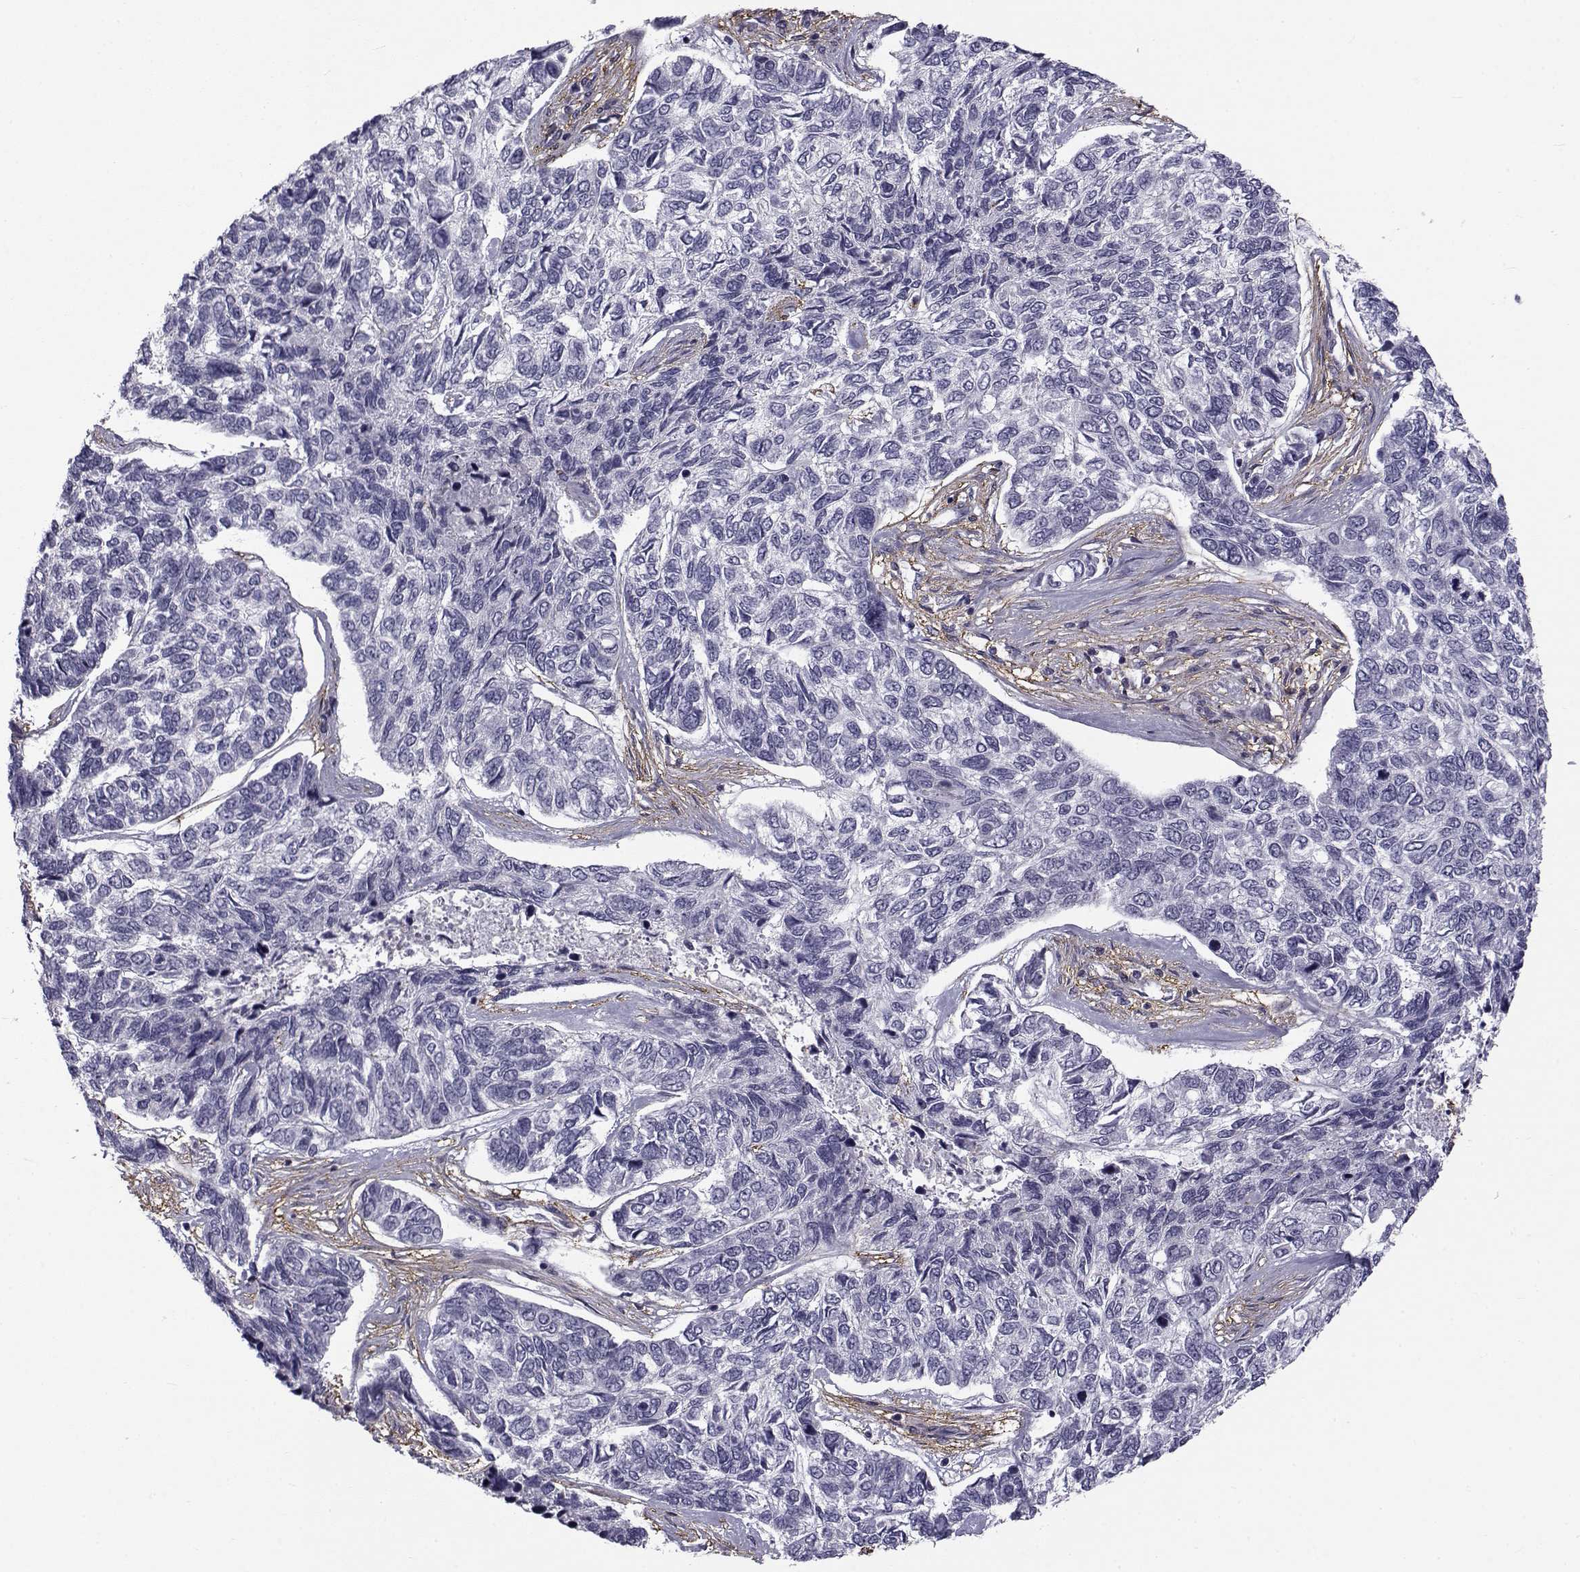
{"staining": {"intensity": "negative", "quantity": "none", "location": "none"}, "tissue": "skin cancer", "cell_type": "Tumor cells", "image_type": "cancer", "snomed": [{"axis": "morphology", "description": "Basal cell carcinoma"}, {"axis": "topography", "description": "Skin"}], "caption": "Image shows no significant protein staining in tumor cells of skin cancer. (Brightfield microscopy of DAB (3,3'-diaminobenzidine) immunohistochemistry (IHC) at high magnification).", "gene": "LRRC27", "patient": {"sex": "female", "age": 65}}